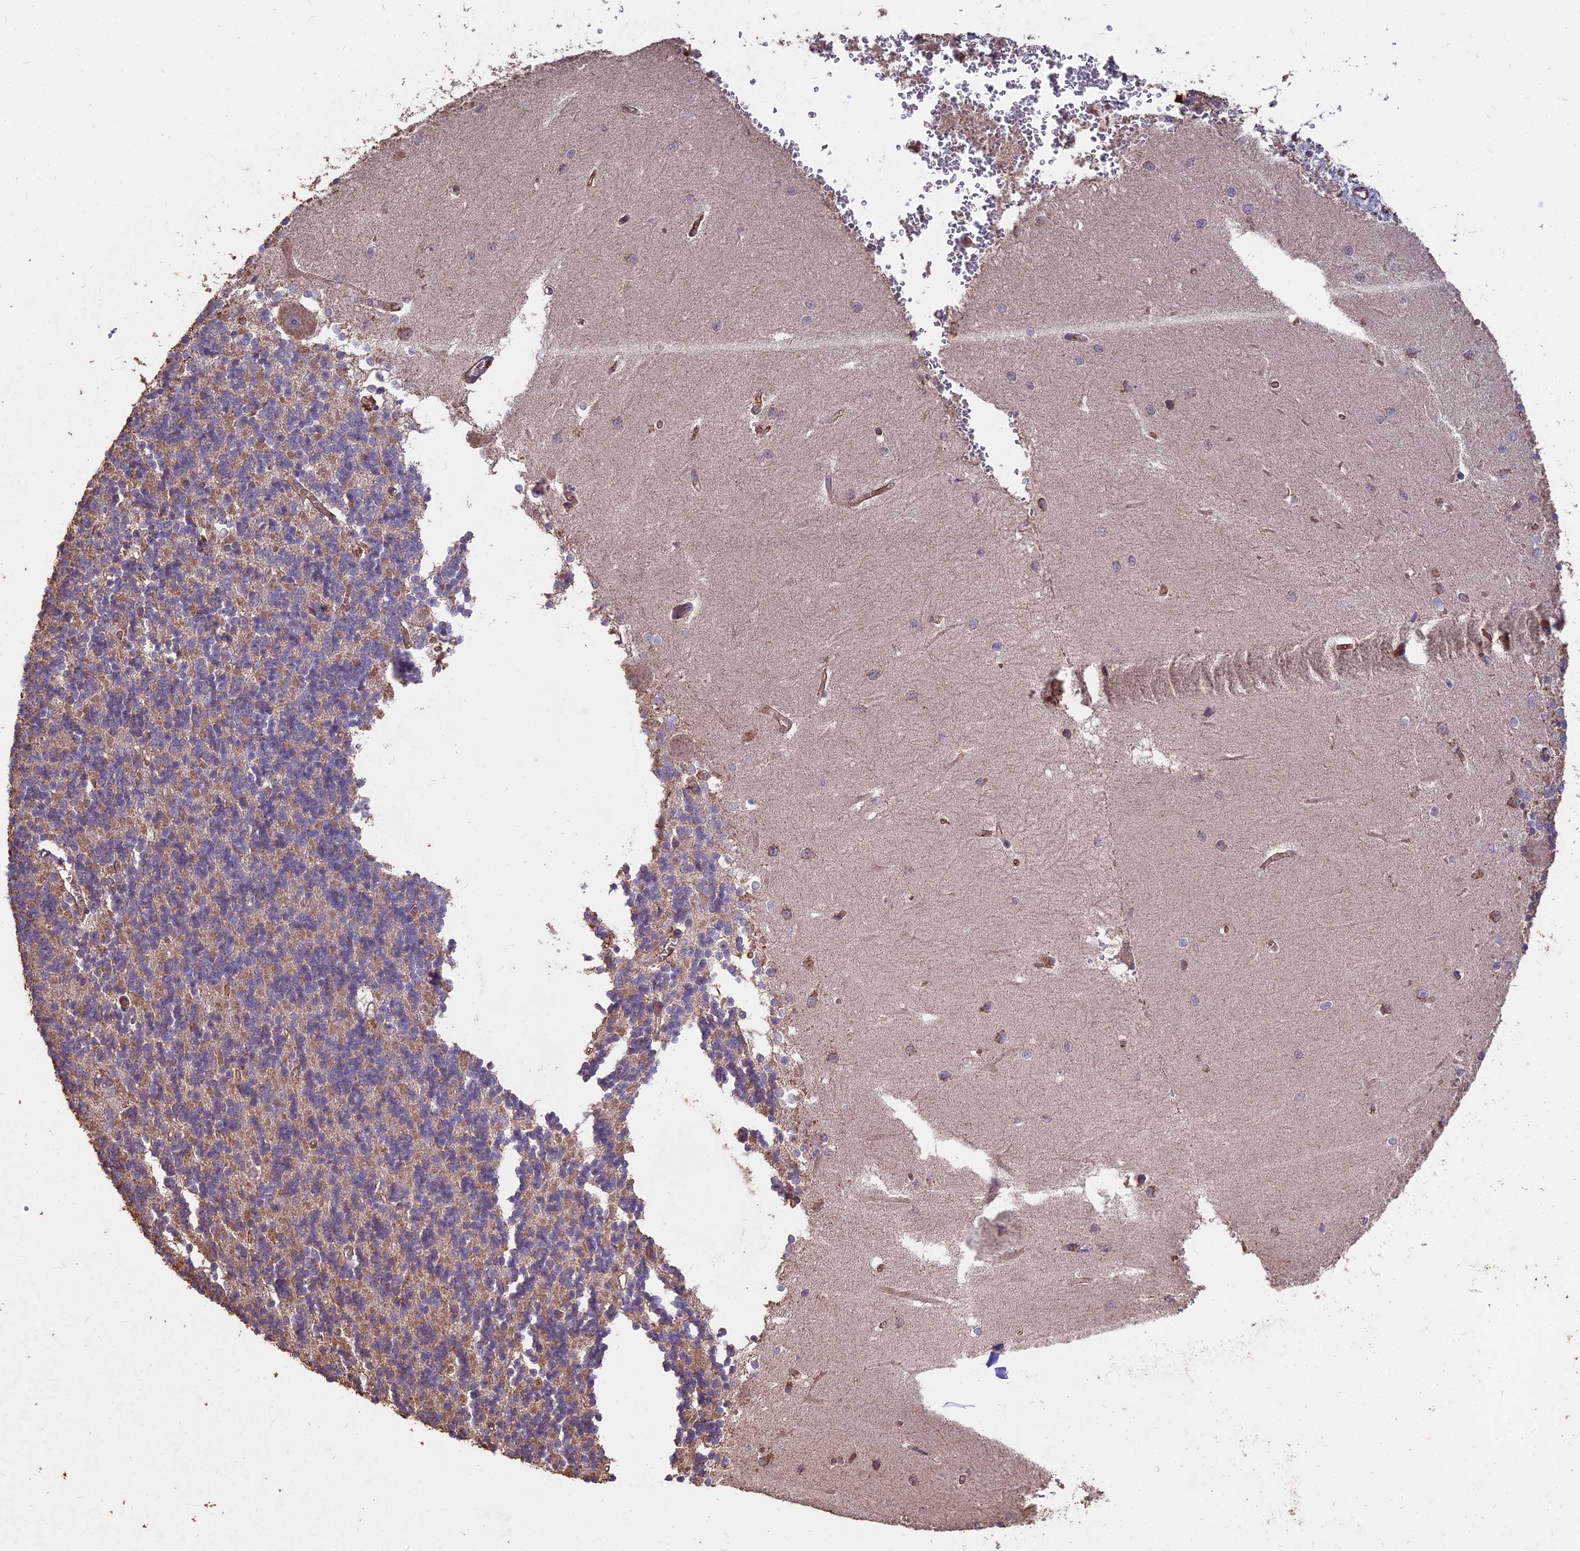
{"staining": {"intensity": "moderate", "quantity": "25%-75%", "location": "cytoplasmic/membranous"}, "tissue": "cerebellum", "cell_type": "Cells in granular layer", "image_type": "normal", "snomed": [{"axis": "morphology", "description": "Normal tissue, NOS"}, {"axis": "topography", "description": "Cerebellum"}], "caption": "A brown stain shows moderate cytoplasmic/membranous positivity of a protein in cells in granular layer of unremarkable human cerebellum.", "gene": "CEMIP2", "patient": {"sex": "male", "age": 37}}